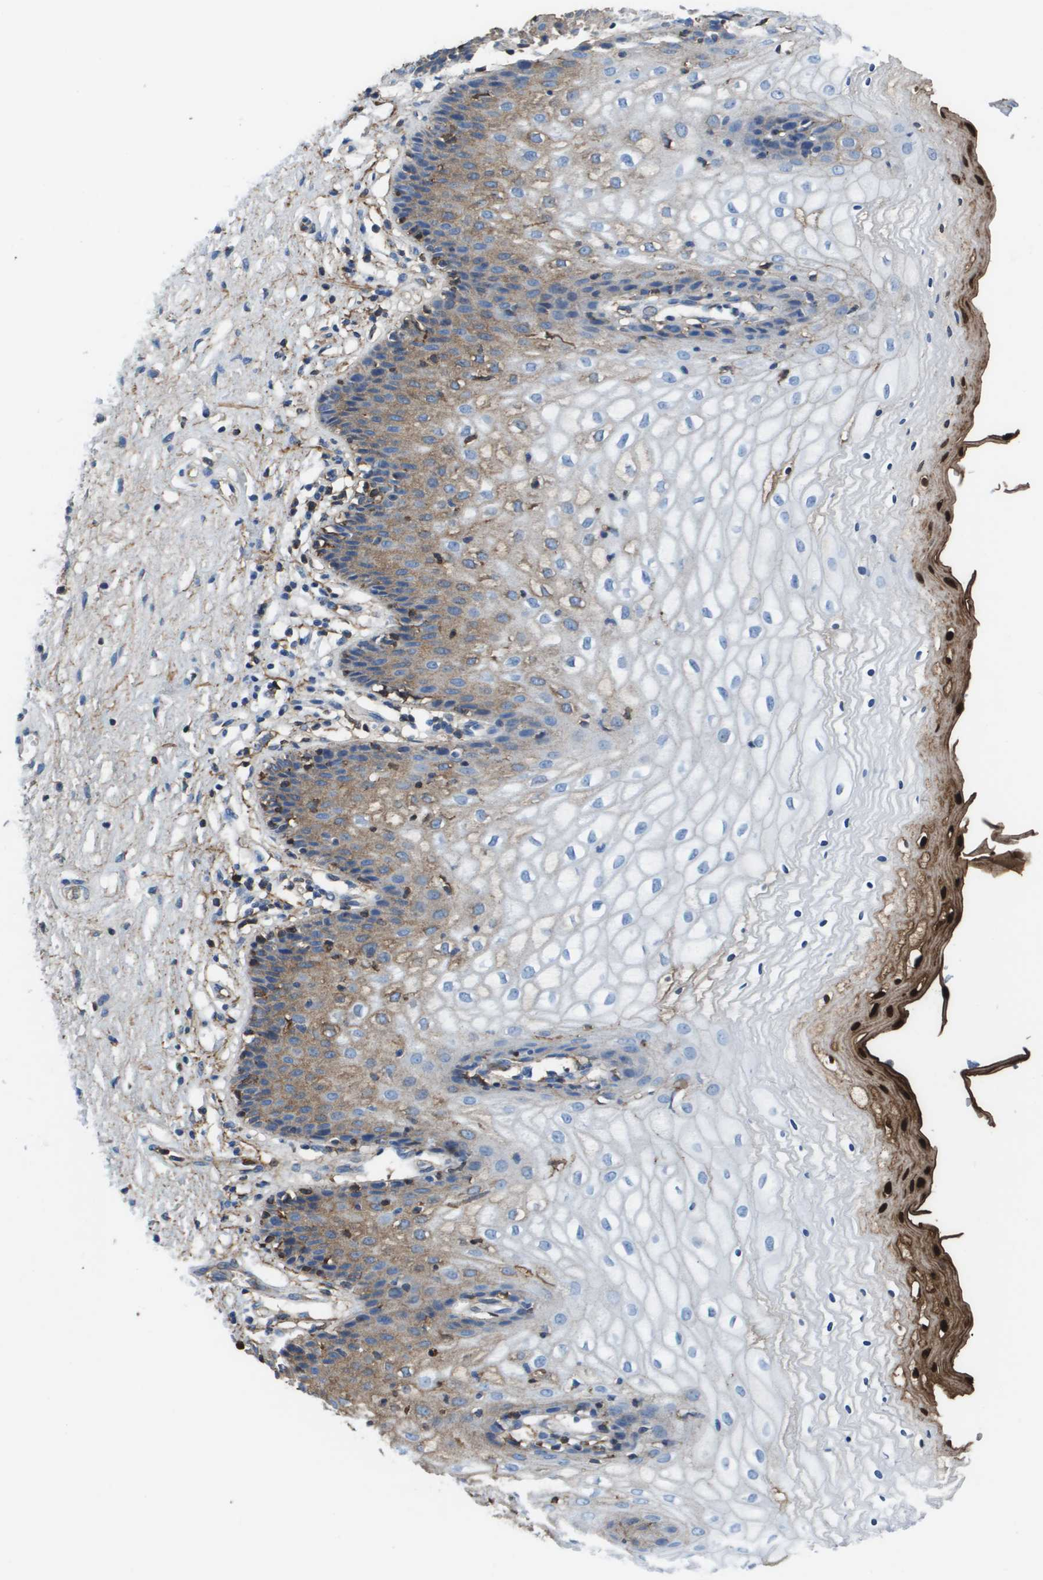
{"staining": {"intensity": "moderate", "quantity": "<25%", "location": "cytoplasmic/membranous"}, "tissue": "vagina", "cell_type": "Squamous epithelial cells", "image_type": "normal", "snomed": [{"axis": "morphology", "description": "Normal tissue, NOS"}, {"axis": "topography", "description": "Vagina"}], "caption": "Immunohistochemistry (IHC) (DAB) staining of unremarkable human vagina shows moderate cytoplasmic/membranous protein staining in approximately <25% of squamous epithelial cells.", "gene": "VTN", "patient": {"sex": "female", "age": 34}}